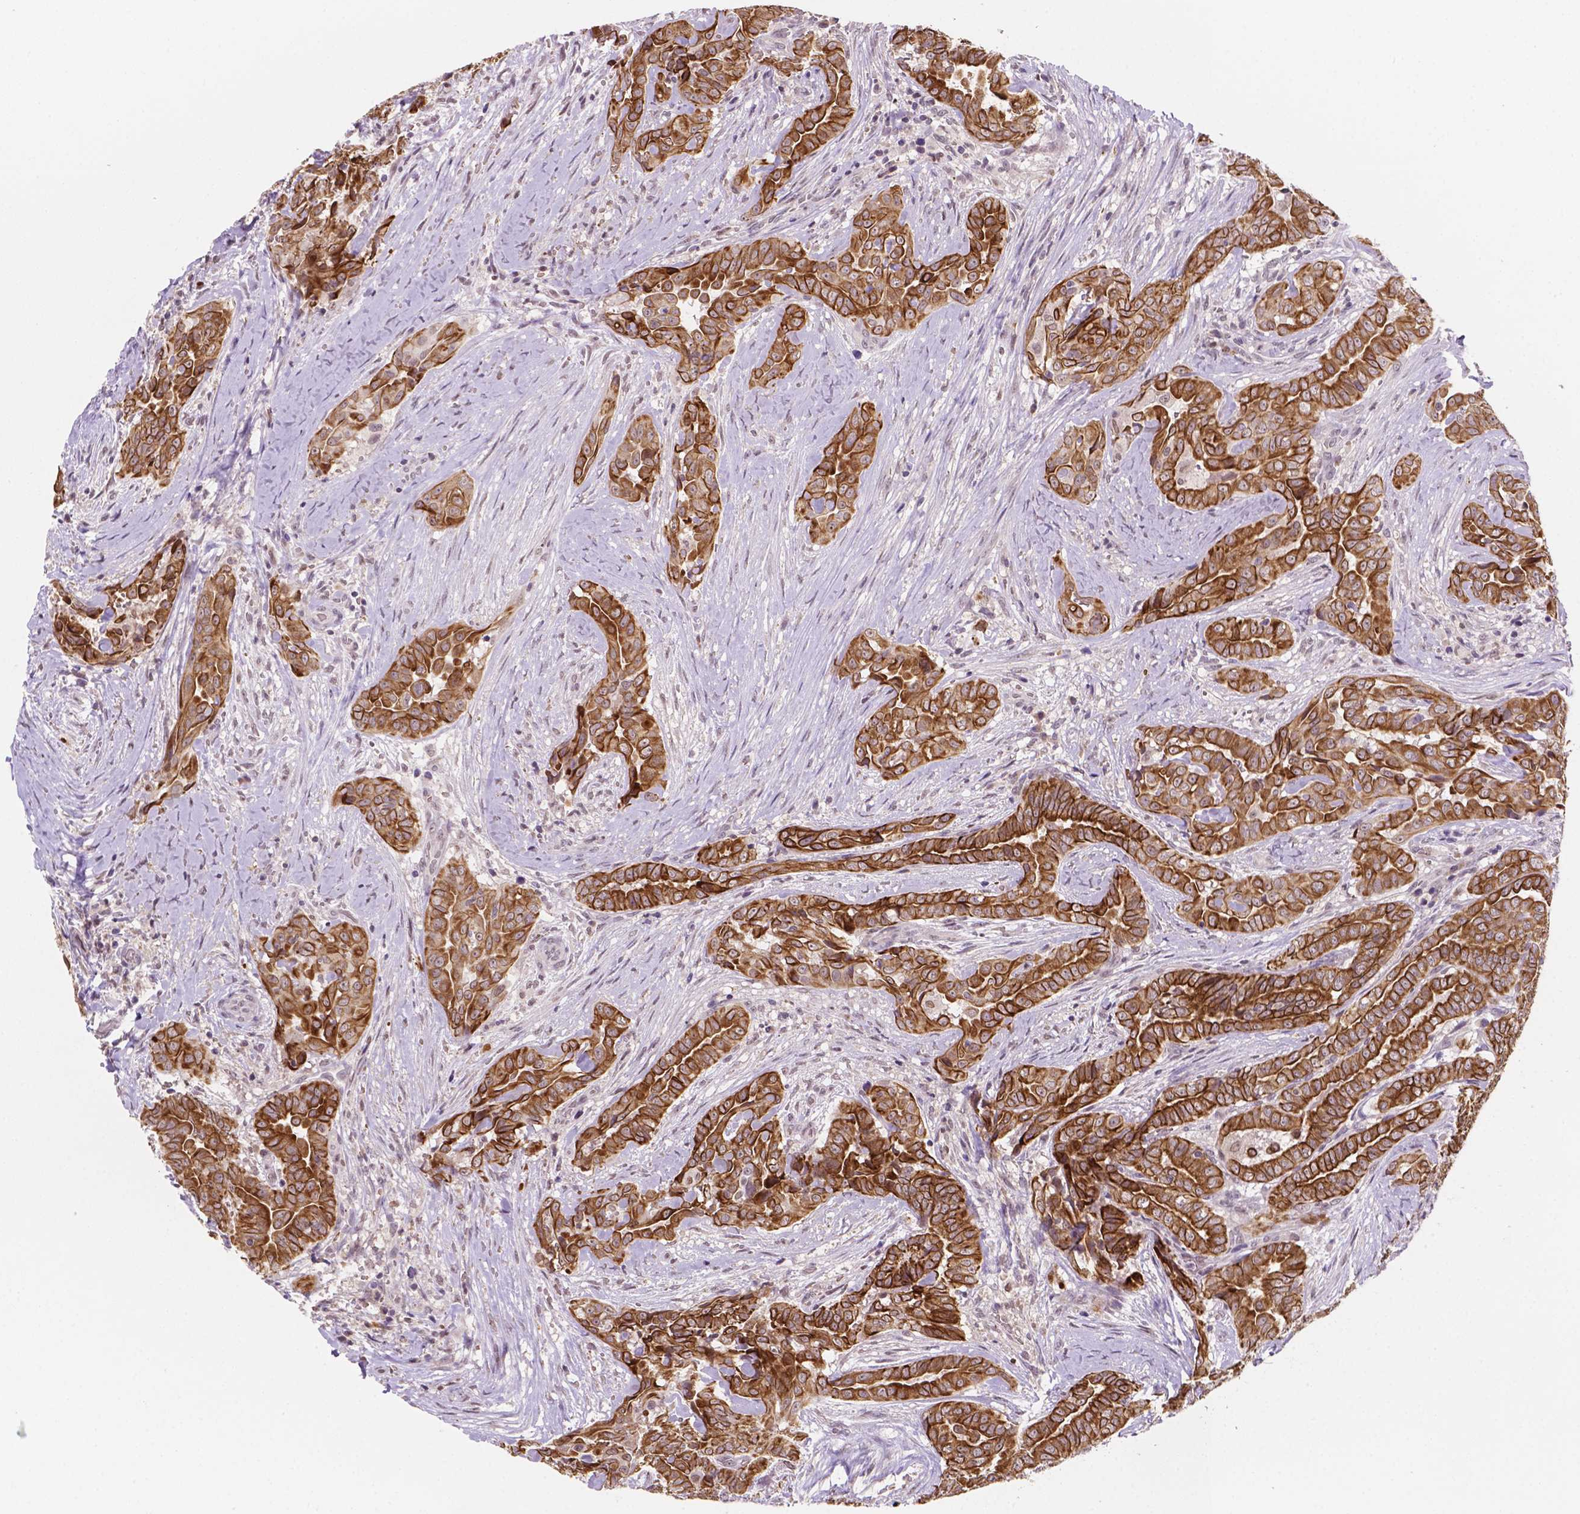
{"staining": {"intensity": "strong", "quantity": ">75%", "location": "cytoplasmic/membranous"}, "tissue": "thyroid cancer", "cell_type": "Tumor cells", "image_type": "cancer", "snomed": [{"axis": "morphology", "description": "Papillary adenocarcinoma, NOS"}, {"axis": "morphology", "description": "Papillary adenoma metastatic"}, {"axis": "topography", "description": "Thyroid gland"}], "caption": "Thyroid papillary adenocarcinoma was stained to show a protein in brown. There is high levels of strong cytoplasmic/membranous positivity in approximately >75% of tumor cells.", "gene": "SHLD3", "patient": {"sex": "female", "age": 50}}